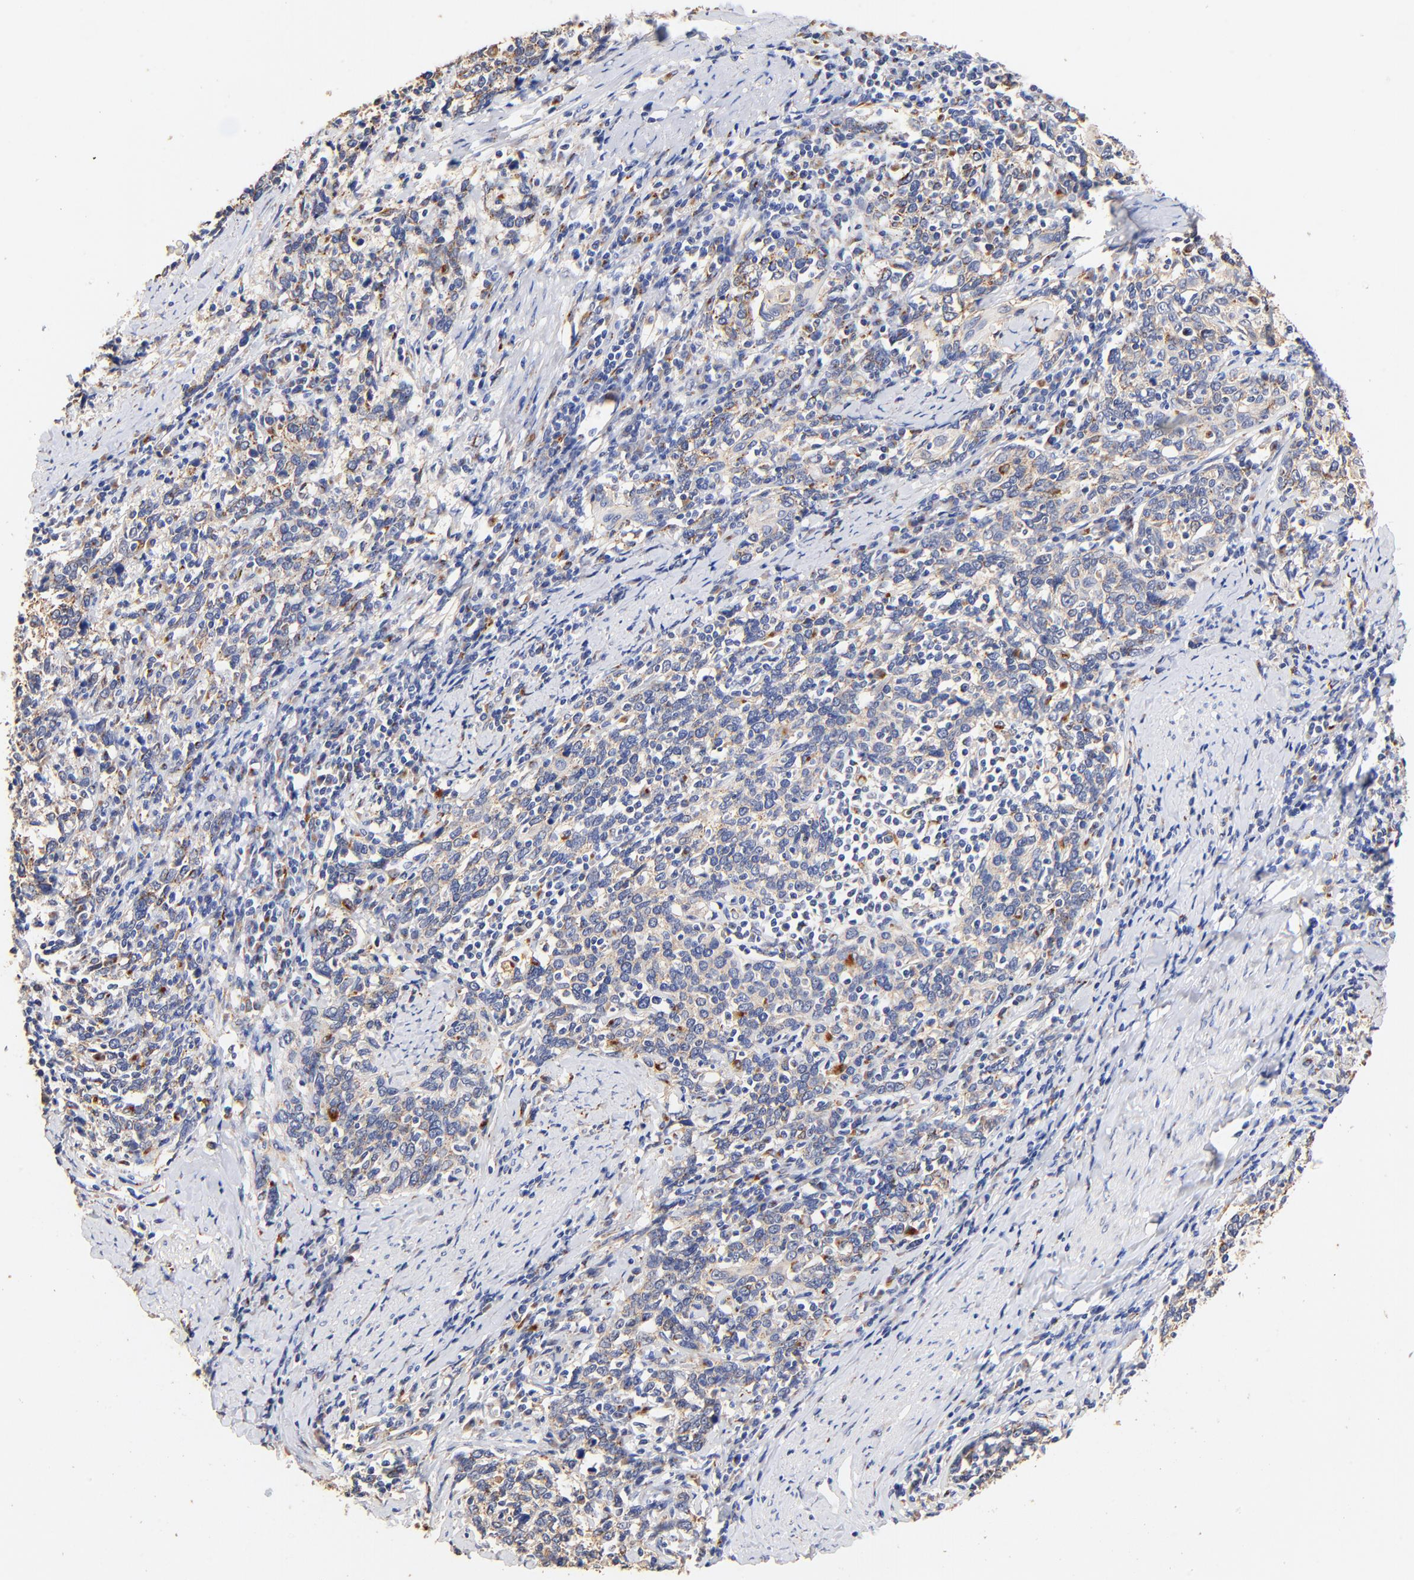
{"staining": {"intensity": "negative", "quantity": "none", "location": "none"}, "tissue": "cervical cancer", "cell_type": "Tumor cells", "image_type": "cancer", "snomed": [{"axis": "morphology", "description": "Squamous cell carcinoma, NOS"}, {"axis": "topography", "description": "Cervix"}], "caption": "Immunohistochemical staining of human cervical squamous cell carcinoma exhibits no significant positivity in tumor cells. (DAB immunohistochemistry (IHC) visualized using brightfield microscopy, high magnification).", "gene": "FMNL3", "patient": {"sex": "female", "age": 41}}